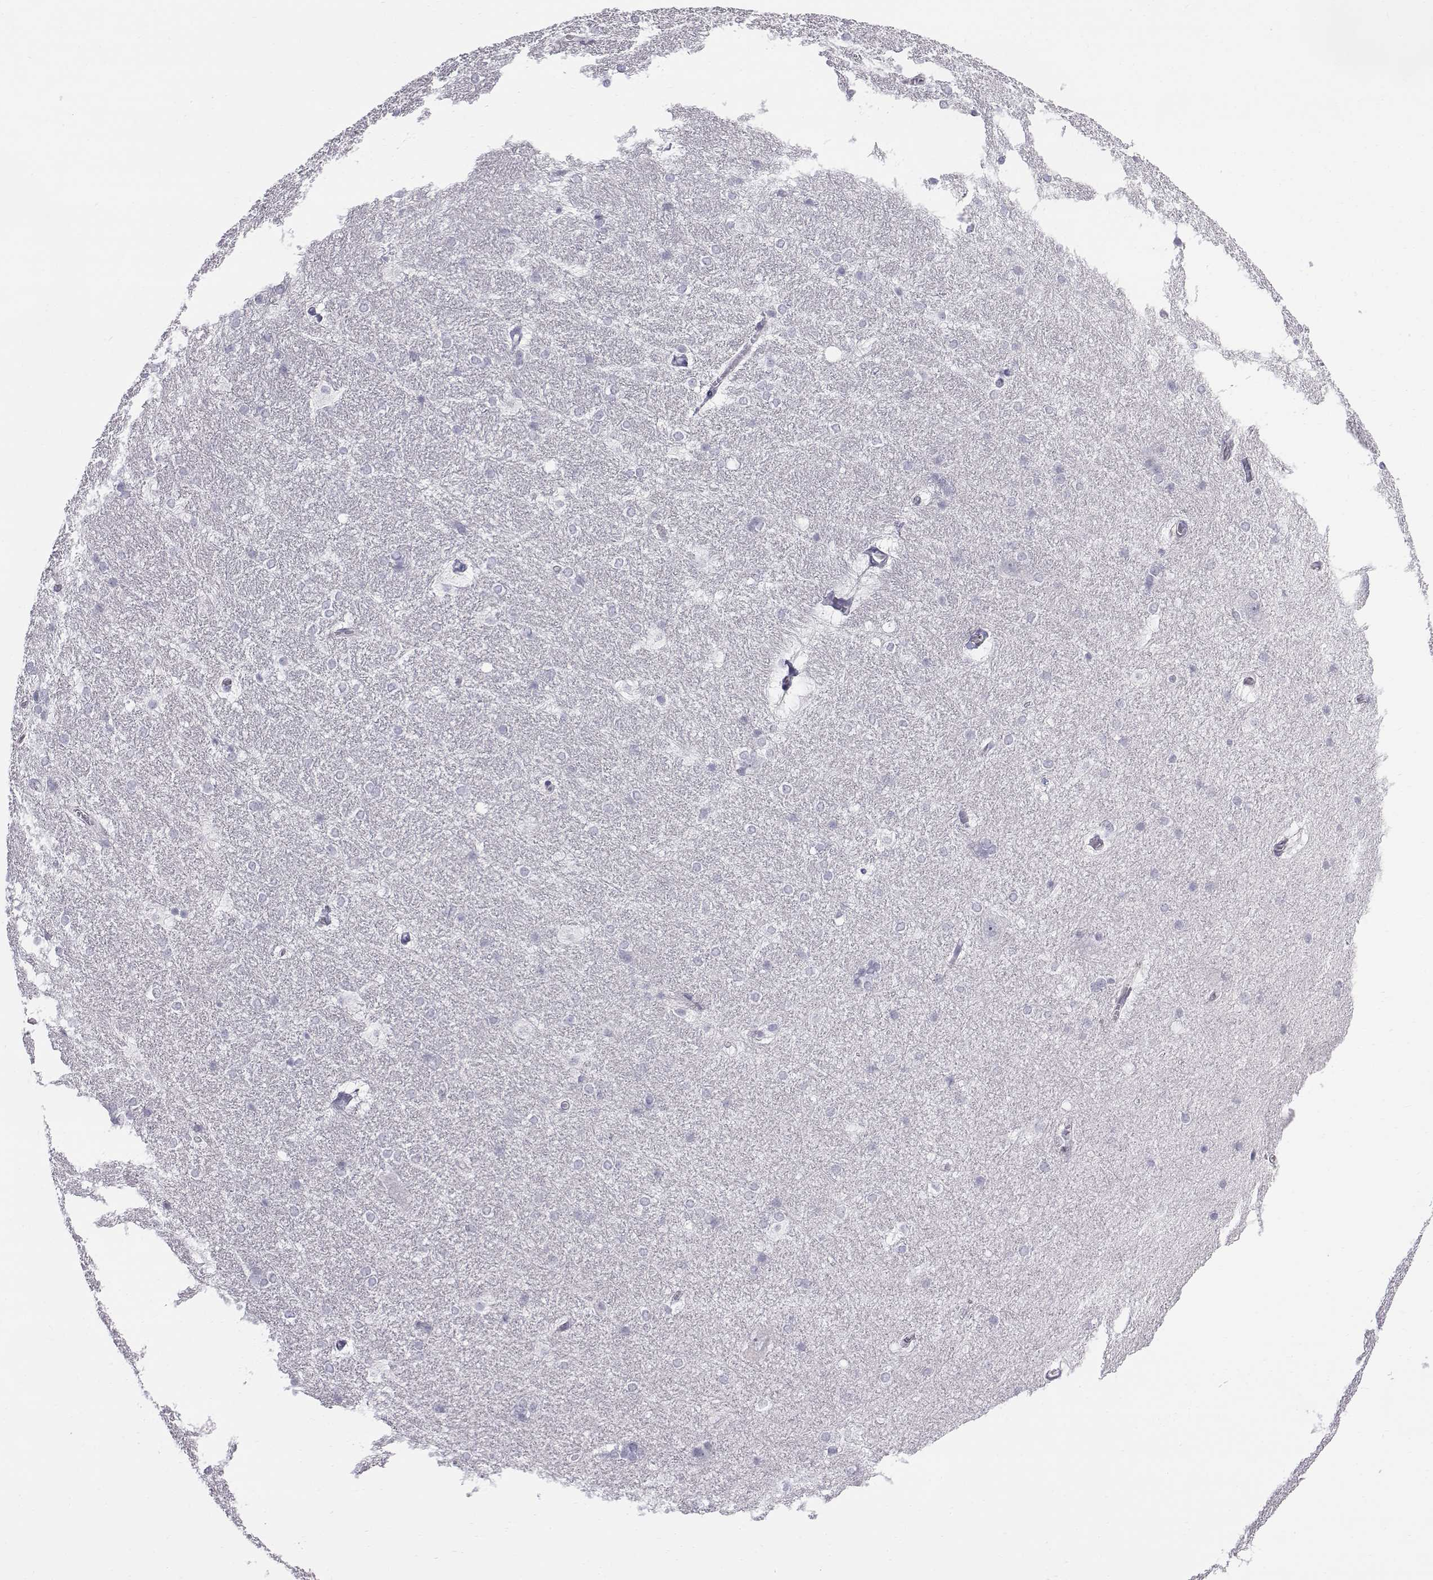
{"staining": {"intensity": "negative", "quantity": "none", "location": "none"}, "tissue": "hippocampus", "cell_type": "Glial cells", "image_type": "normal", "snomed": [{"axis": "morphology", "description": "Normal tissue, NOS"}, {"axis": "topography", "description": "Cerebral cortex"}, {"axis": "topography", "description": "Hippocampus"}], "caption": "DAB immunohistochemical staining of benign human hippocampus reveals no significant positivity in glial cells. The staining was performed using DAB (3,3'-diaminobenzidine) to visualize the protein expression in brown, while the nuclei were stained in blue with hematoxylin (Magnification: 20x).", "gene": "C6orf58", "patient": {"sex": "female", "age": 19}}